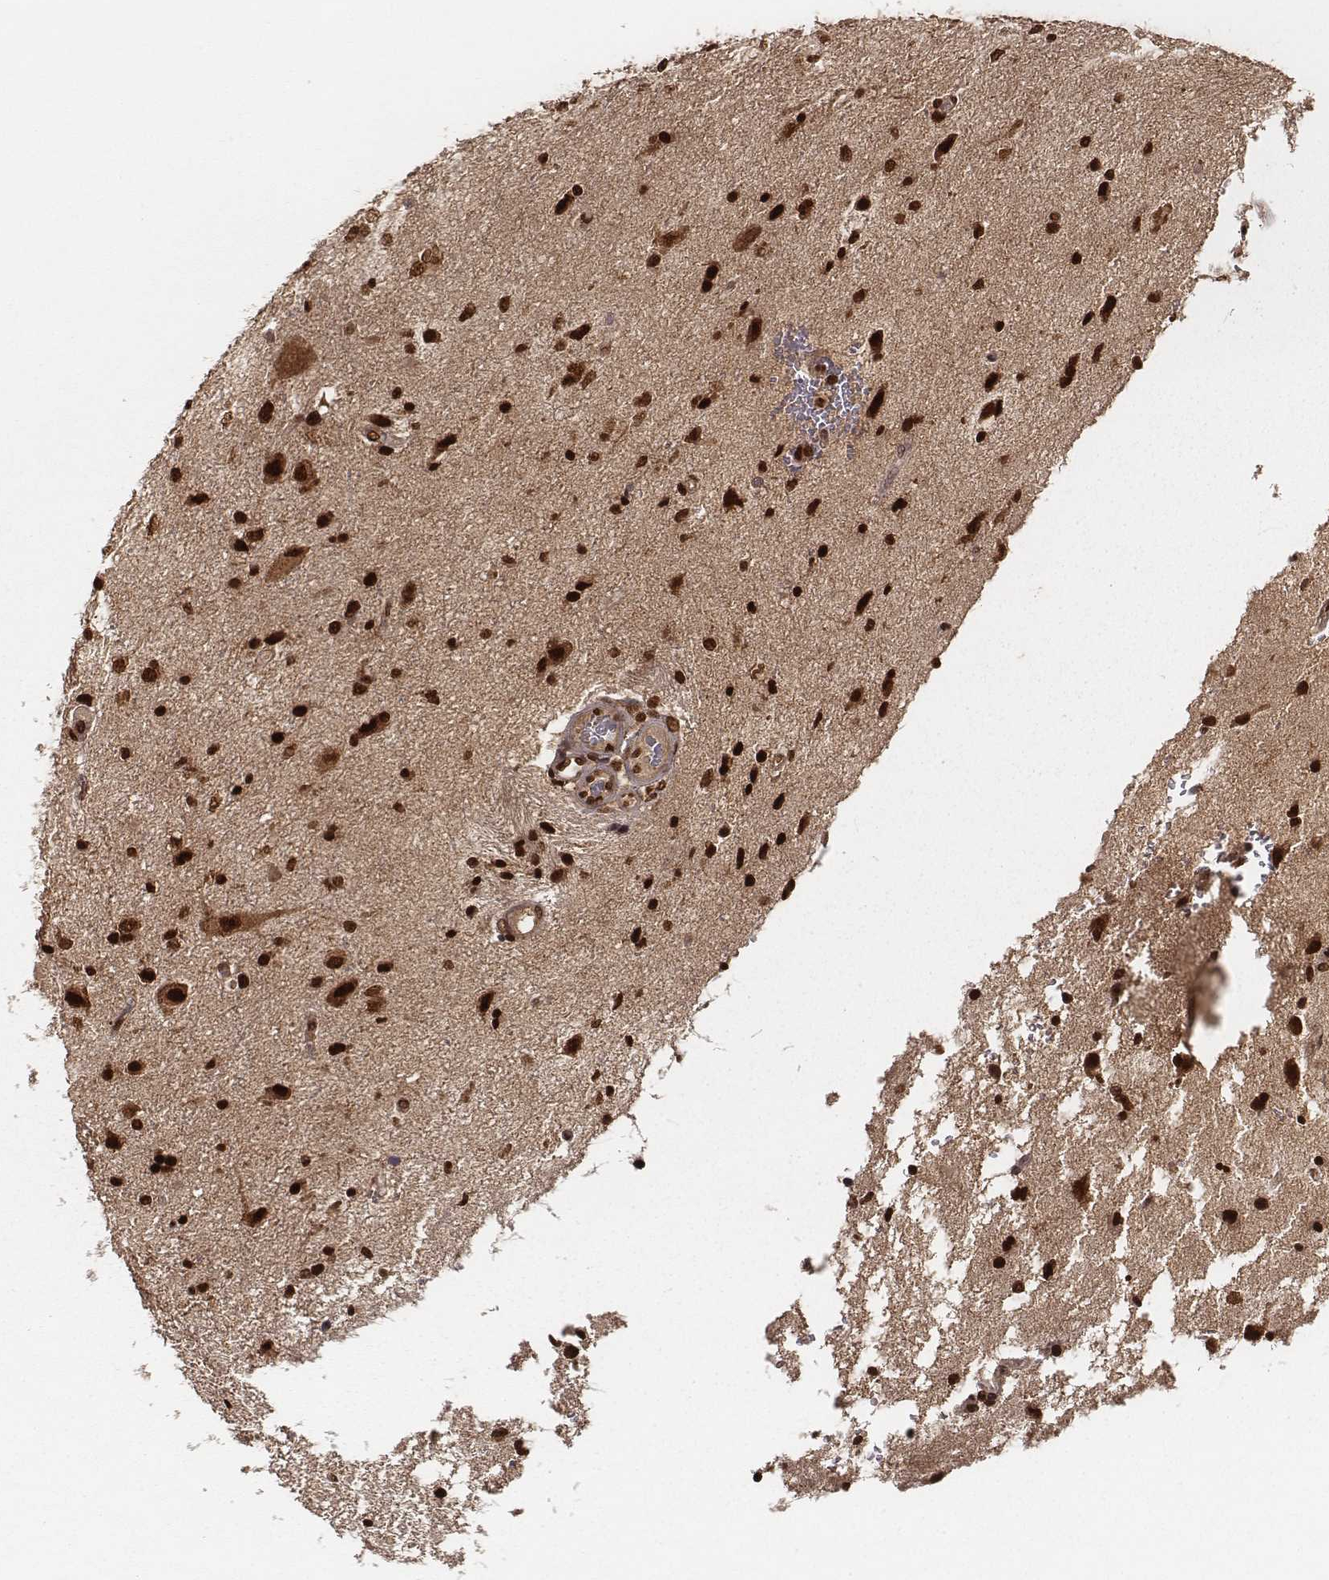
{"staining": {"intensity": "strong", "quantity": ">75%", "location": "cytoplasmic/membranous,nuclear"}, "tissue": "glioma", "cell_type": "Tumor cells", "image_type": "cancer", "snomed": [{"axis": "morphology", "description": "Glioma, malignant, Low grade"}, {"axis": "topography", "description": "Brain"}], "caption": "Immunohistochemical staining of human glioma displays strong cytoplasmic/membranous and nuclear protein positivity in about >75% of tumor cells. (Stains: DAB in brown, nuclei in blue, Microscopy: brightfield microscopy at high magnification).", "gene": "NFX1", "patient": {"sex": "female", "age": 32}}